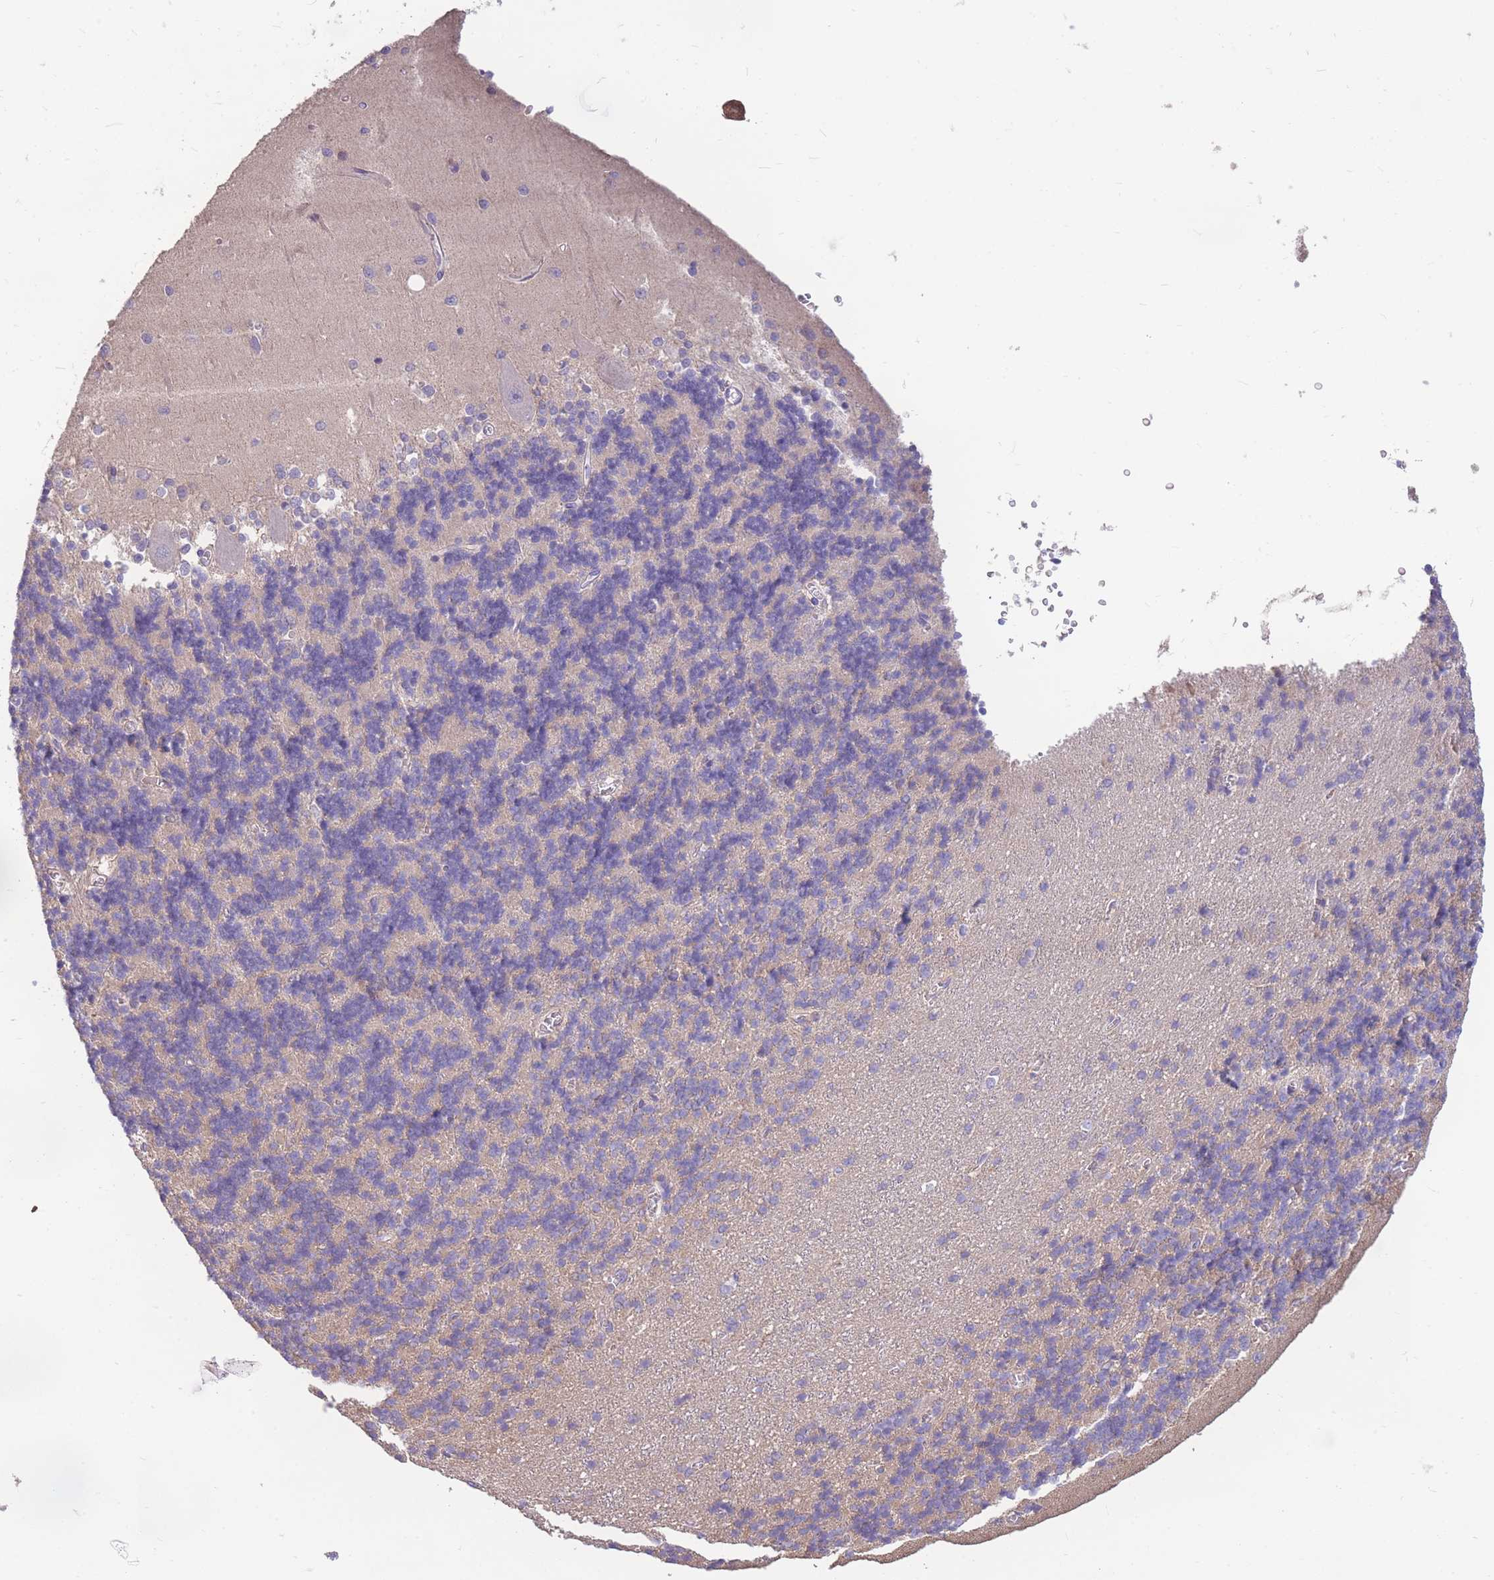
{"staining": {"intensity": "weak", "quantity": "25%-75%", "location": "cytoplasmic/membranous"}, "tissue": "cerebellum", "cell_type": "Cells in granular layer", "image_type": "normal", "snomed": [{"axis": "morphology", "description": "Normal tissue, NOS"}, {"axis": "topography", "description": "Cerebellum"}], "caption": "The immunohistochemical stain labels weak cytoplasmic/membranous positivity in cells in granular layer of benign cerebellum. The staining was performed using DAB (3,3'-diaminobenzidine), with brown indicating positive protein expression. Nuclei are stained blue with hematoxylin.", "gene": "OR5T1", "patient": {"sex": "male", "age": 37}}